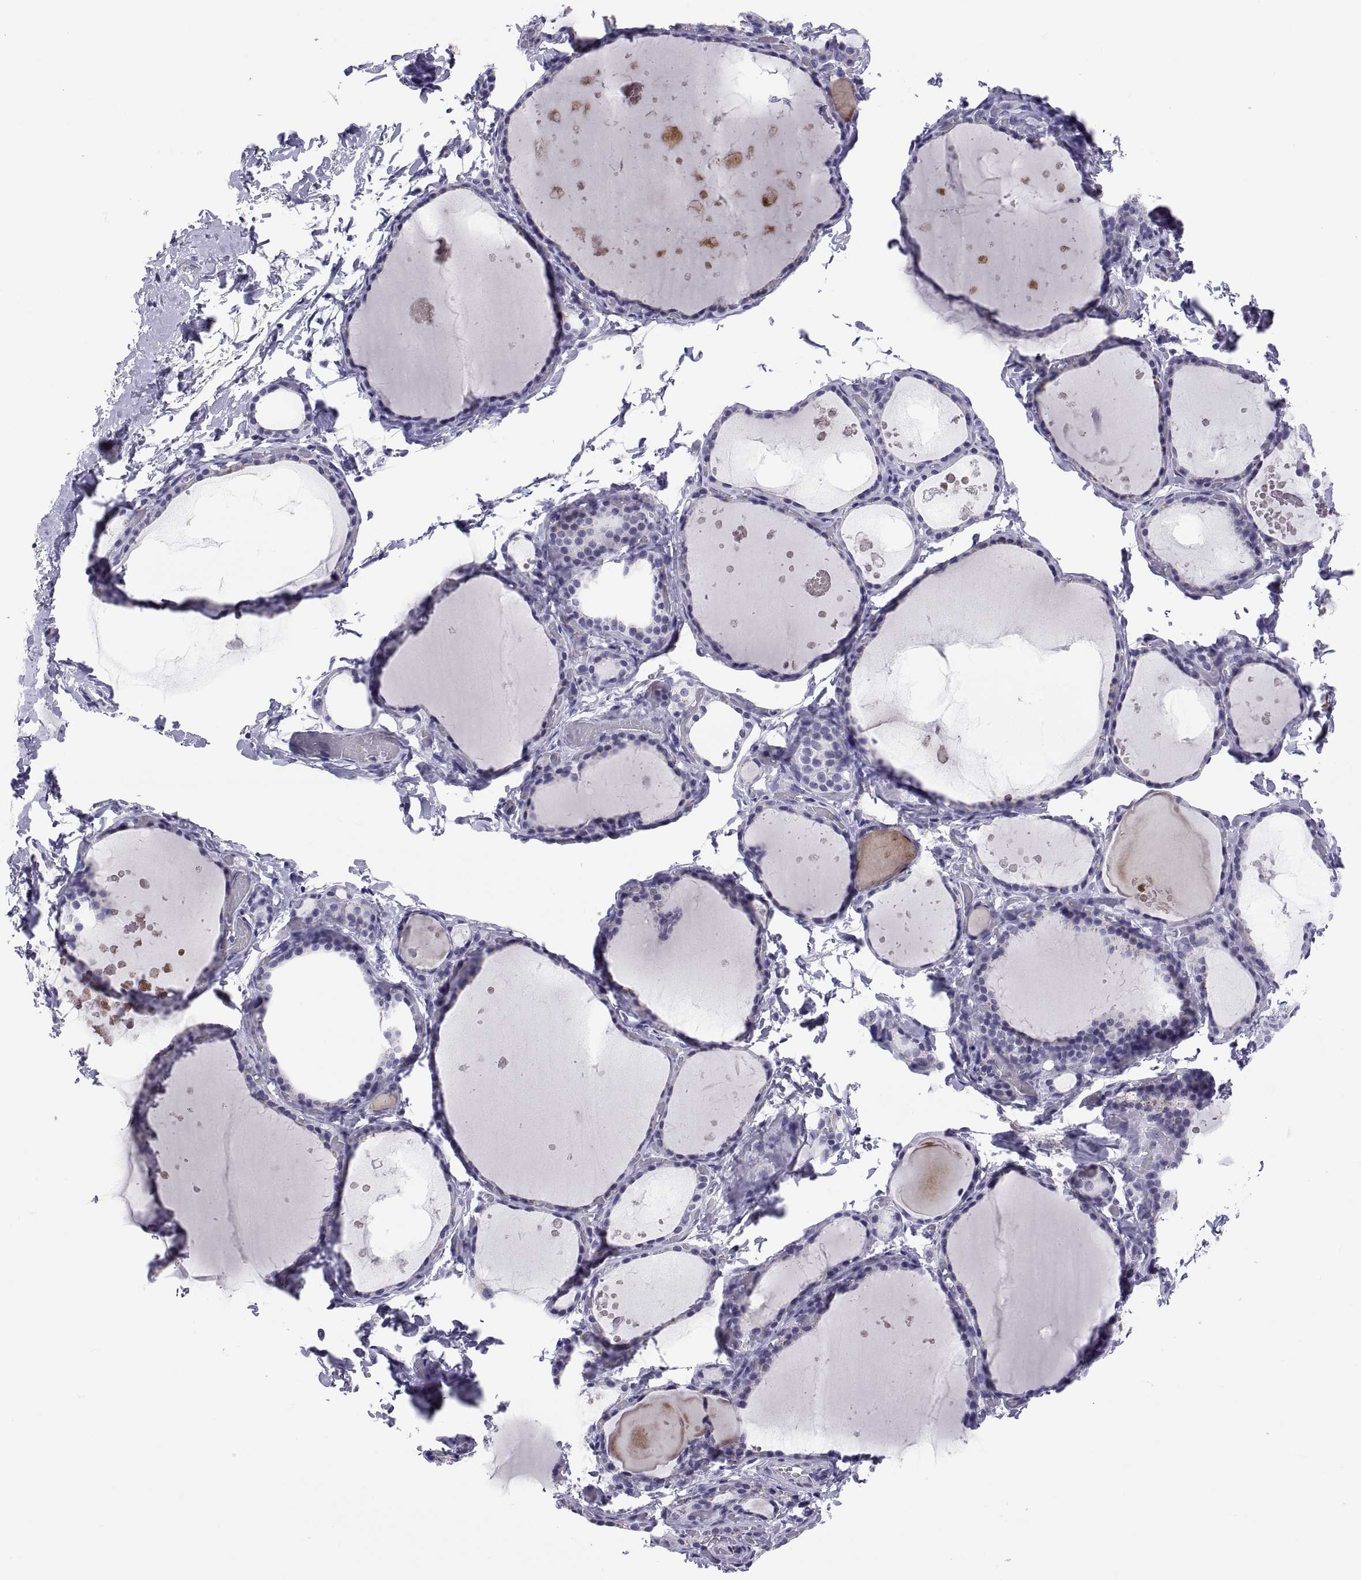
{"staining": {"intensity": "negative", "quantity": "none", "location": "none"}, "tissue": "thyroid gland", "cell_type": "Glandular cells", "image_type": "normal", "snomed": [{"axis": "morphology", "description": "Normal tissue, NOS"}, {"axis": "topography", "description": "Thyroid gland"}], "caption": "The photomicrograph demonstrates no staining of glandular cells in benign thyroid gland. (DAB (3,3'-diaminobenzidine) IHC visualized using brightfield microscopy, high magnification).", "gene": "CHCT1", "patient": {"sex": "female", "age": 56}}